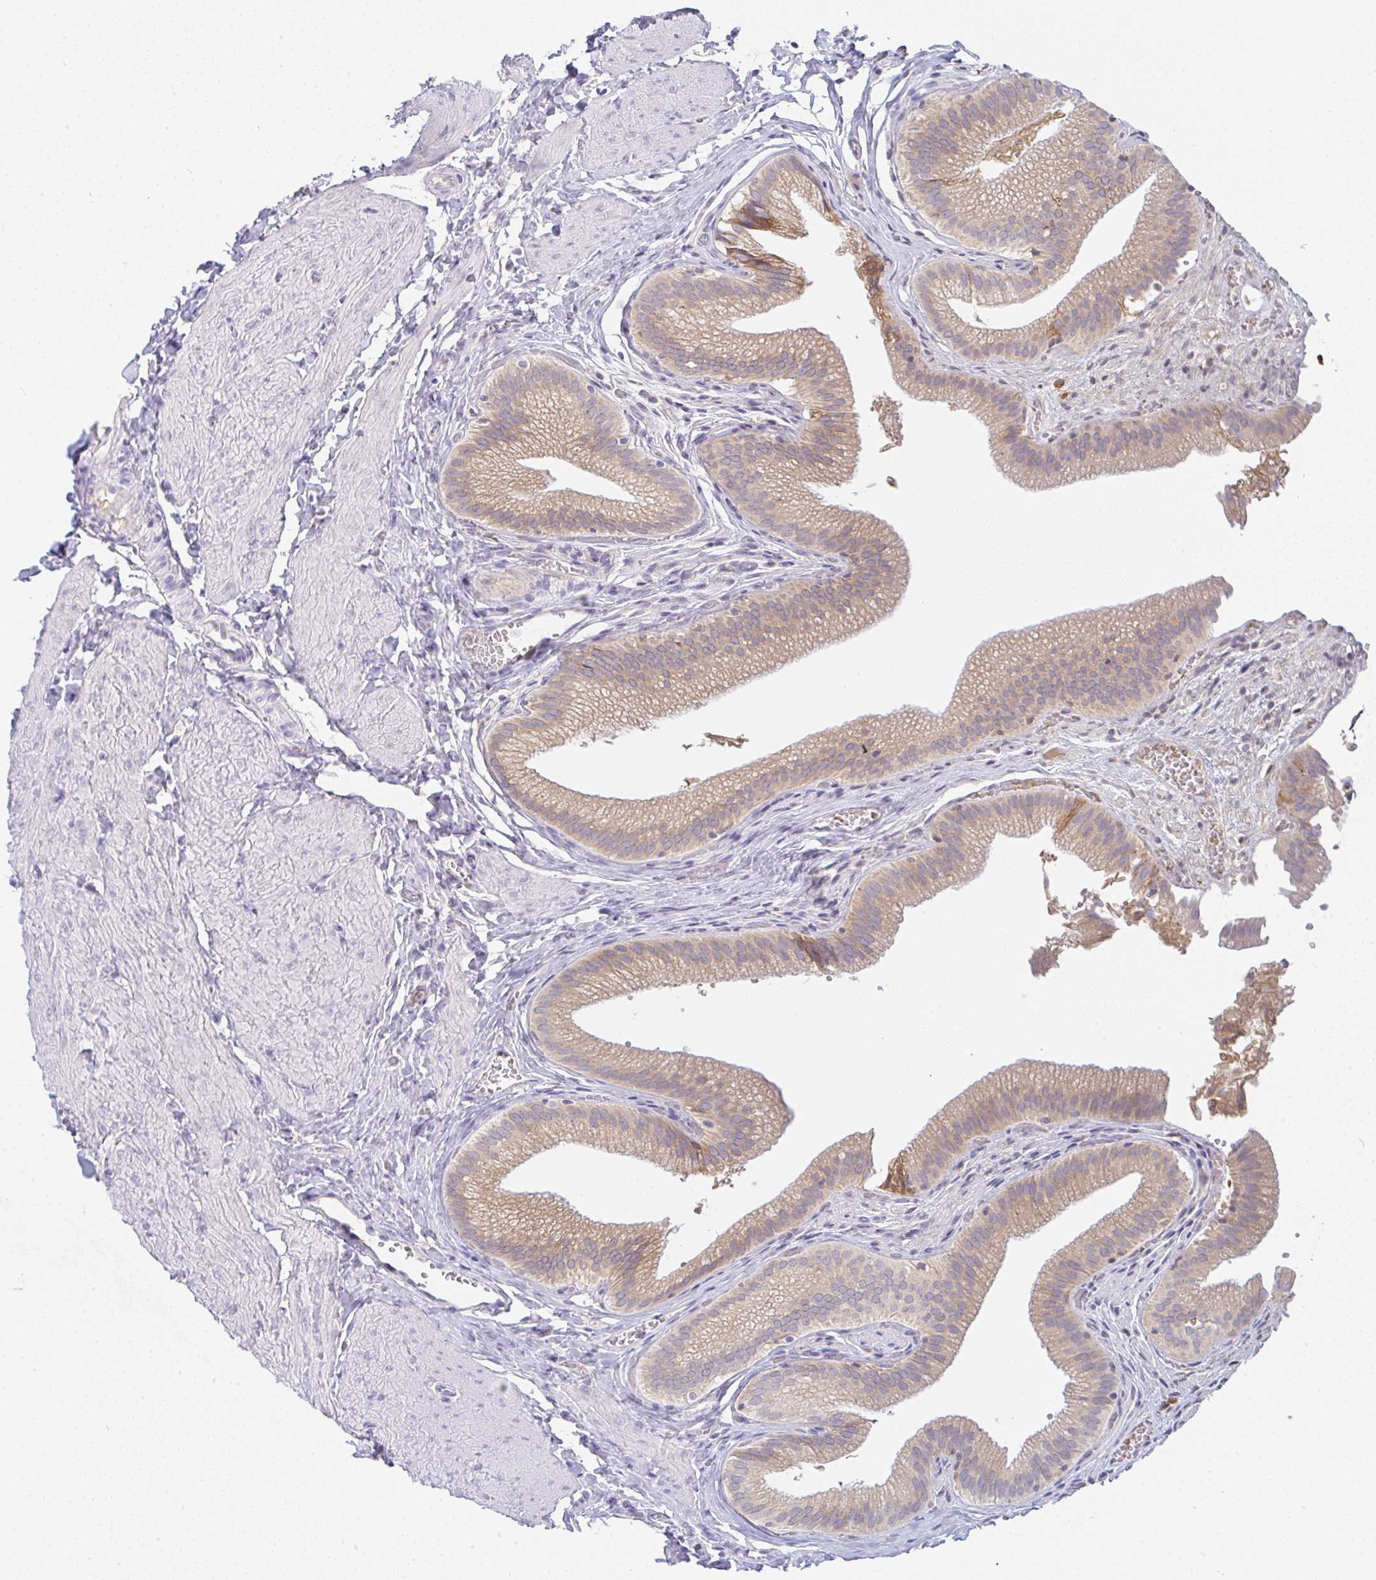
{"staining": {"intensity": "moderate", "quantity": ">75%", "location": "cytoplasmic/membranous"}, "tissue": "gallbladder", "cell_type": "Glandular cells", "image_type": "normal", "snomed": [{"axis": "morphology", "description": "Normal tissue, NOS"}, {"axis": "topography", "description": "Gallbladder"}, {"axis": "topography", "description": "Peripheral nerve tissue"}], "caption": "The micrograph reveals a brown stain indicating the presence of a protein in the cytoplasmic/membranous of glandular cells in gallbladder. (DAB (3,3'-diaminobenzidine) = brown stain, brightfield microscopy at high magnification).", "gene": "DERL2", "patient": {"sex": "male", "age": 17}}